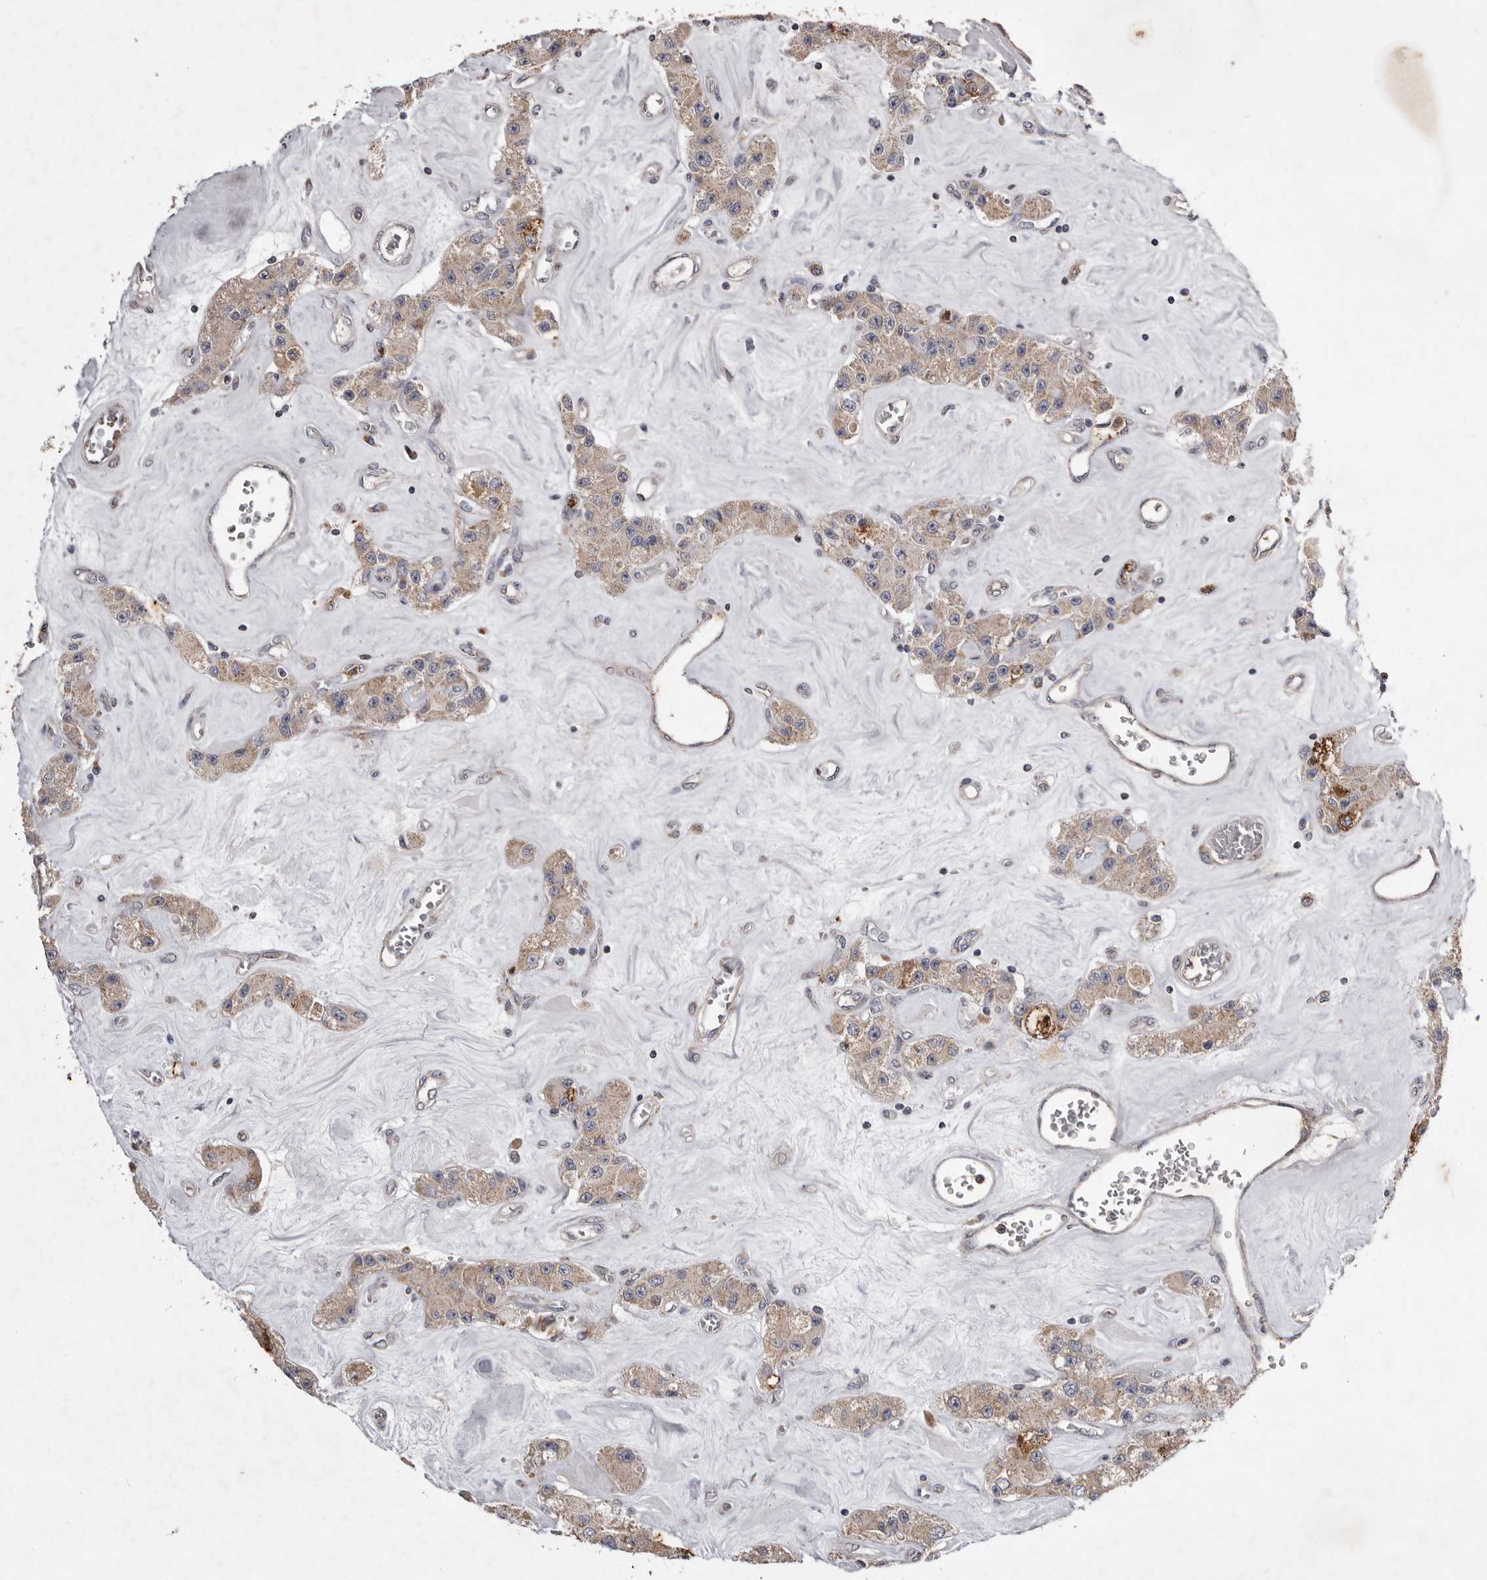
{"staining": {"intensity": "weak", "quantity": ">75%", "location": "cytoplasmic/membranous"}, "tissue": "carcinoid", "cell_type": "Tumor cells", "image_type": "cancer", "snomed": [{"axis": "morphology", "description": "Carcinoid, malignant, NOS"}, {"axis": "topography", "description": "Pancreas"}], "caption": "About >75% of tumor cells in human carcinoid reveal weak cytoplasmic/membranous protein positivity as visualized by brown immunohistochemical staining.", "gene": "CXCL14", "patient": {"sex": "male", "age": 41}}